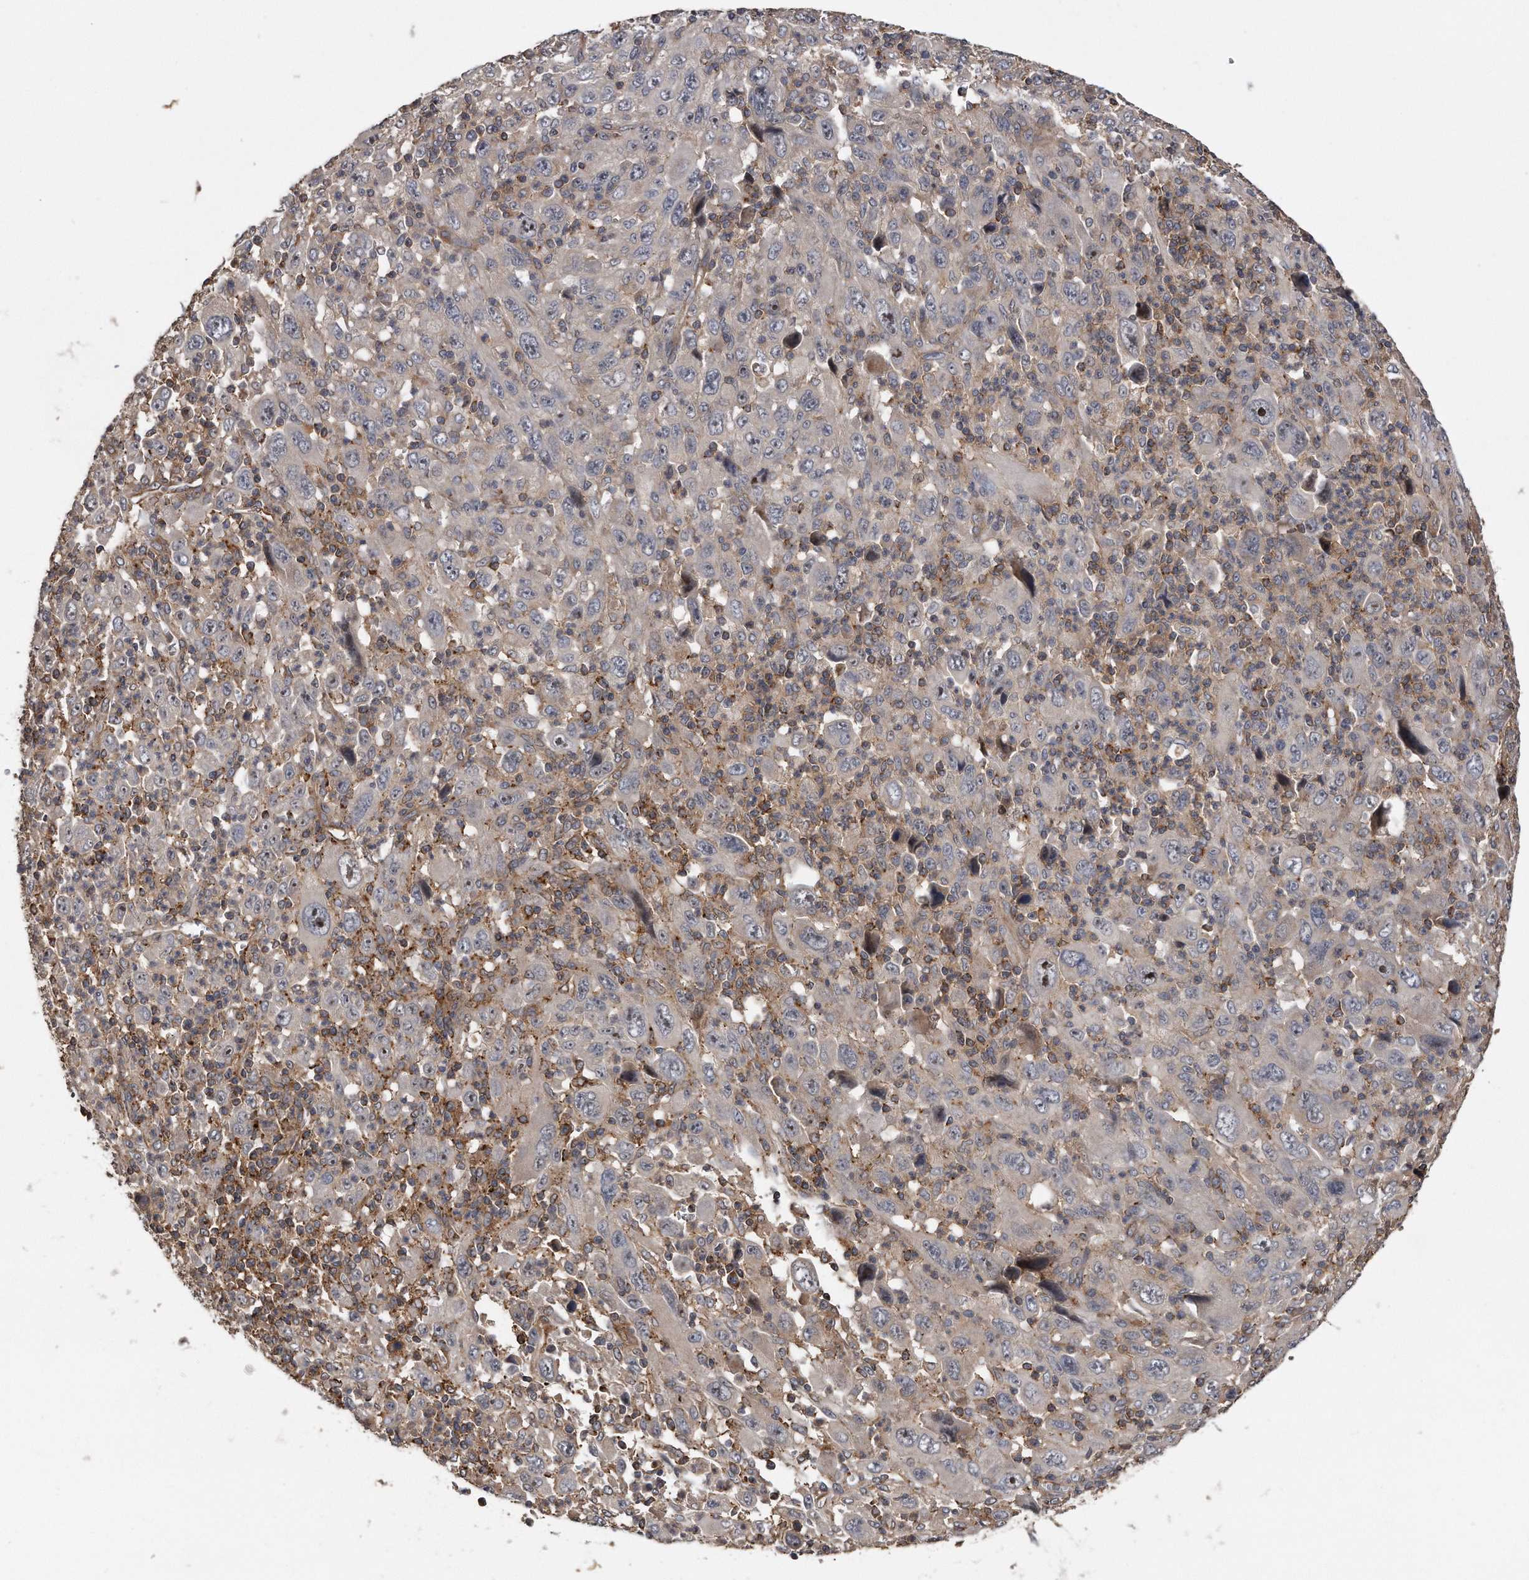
{"staining": {"intensity": "weak", "quantity": "<25%", "location": "cytoplasmic/membranous"}, "tissue": "melanoma", "cell_type": "Tumor cells", "image_type": "cancer", "snomed": [{"axis": "morphology", "description": "Malignant melanoma, Metastatic site"}, {"axis": "topography", "description": "Skin"}], "caption": "This is an immunohistochemistry image of melanoma. There is no positivity in tumor cells.", "gene": "KCND3", "patient": {"sex": "female", "age": 56}}